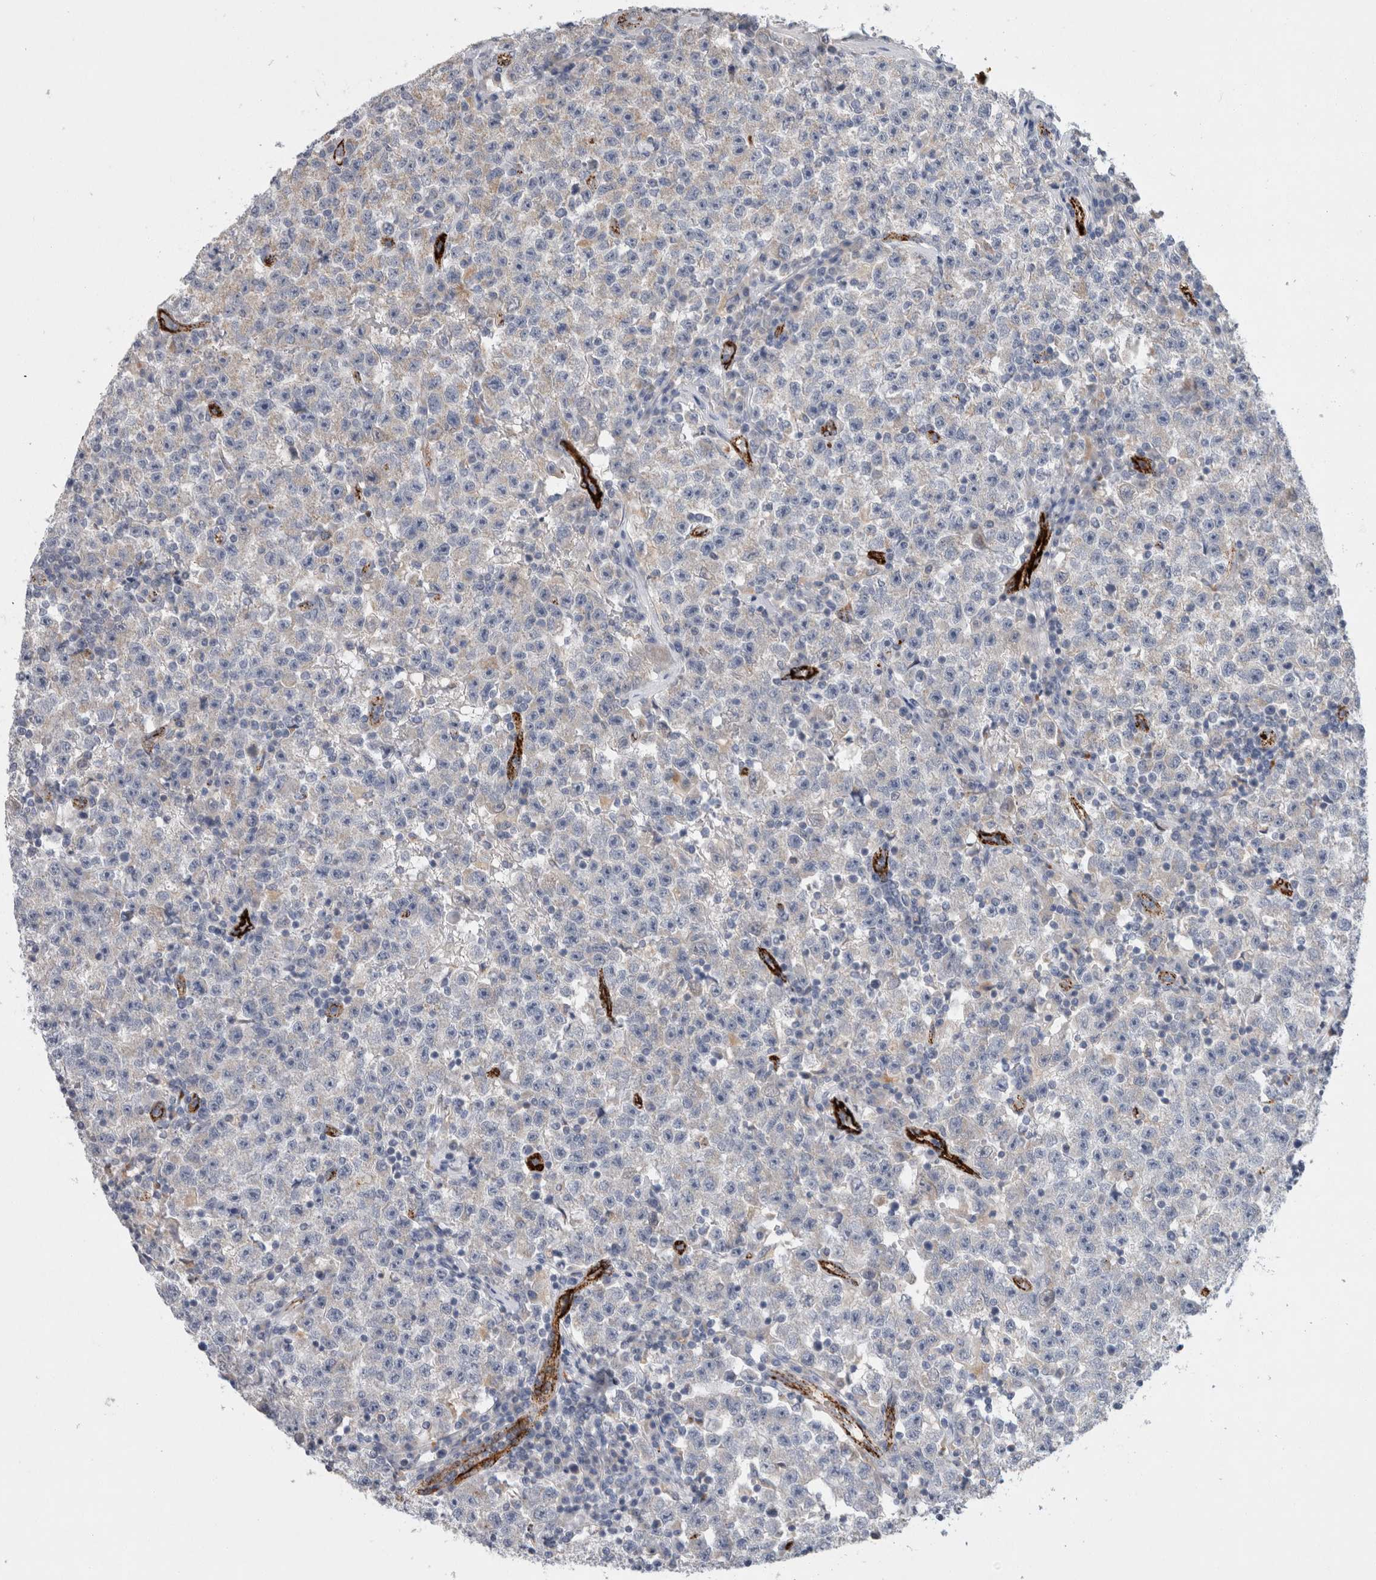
{"staining": {"intensity": "weak", "quantity": "<25%", "location": "cytoplasmic/membranous"}, "tissue": "testis cancer", "cell_type": "Tumor cells", "image_type": "cancer", "snomed": [{"axis": "morphology", "description": "Seminoma, NOS"}, {"axis": "topography", "description": "Testis"}], "caption": "Immunohistochemical staining of human seminoma (testis) shows no significant positivity in tumor cells. (Stains: DAB (3,3'-diaminobenzidine) IHC with hematoxylin counter stain, Microscopy: brightfield microscopy at high magnification).", "gene": "IARS2", "patient": {"sex": "male", "age": 22}}